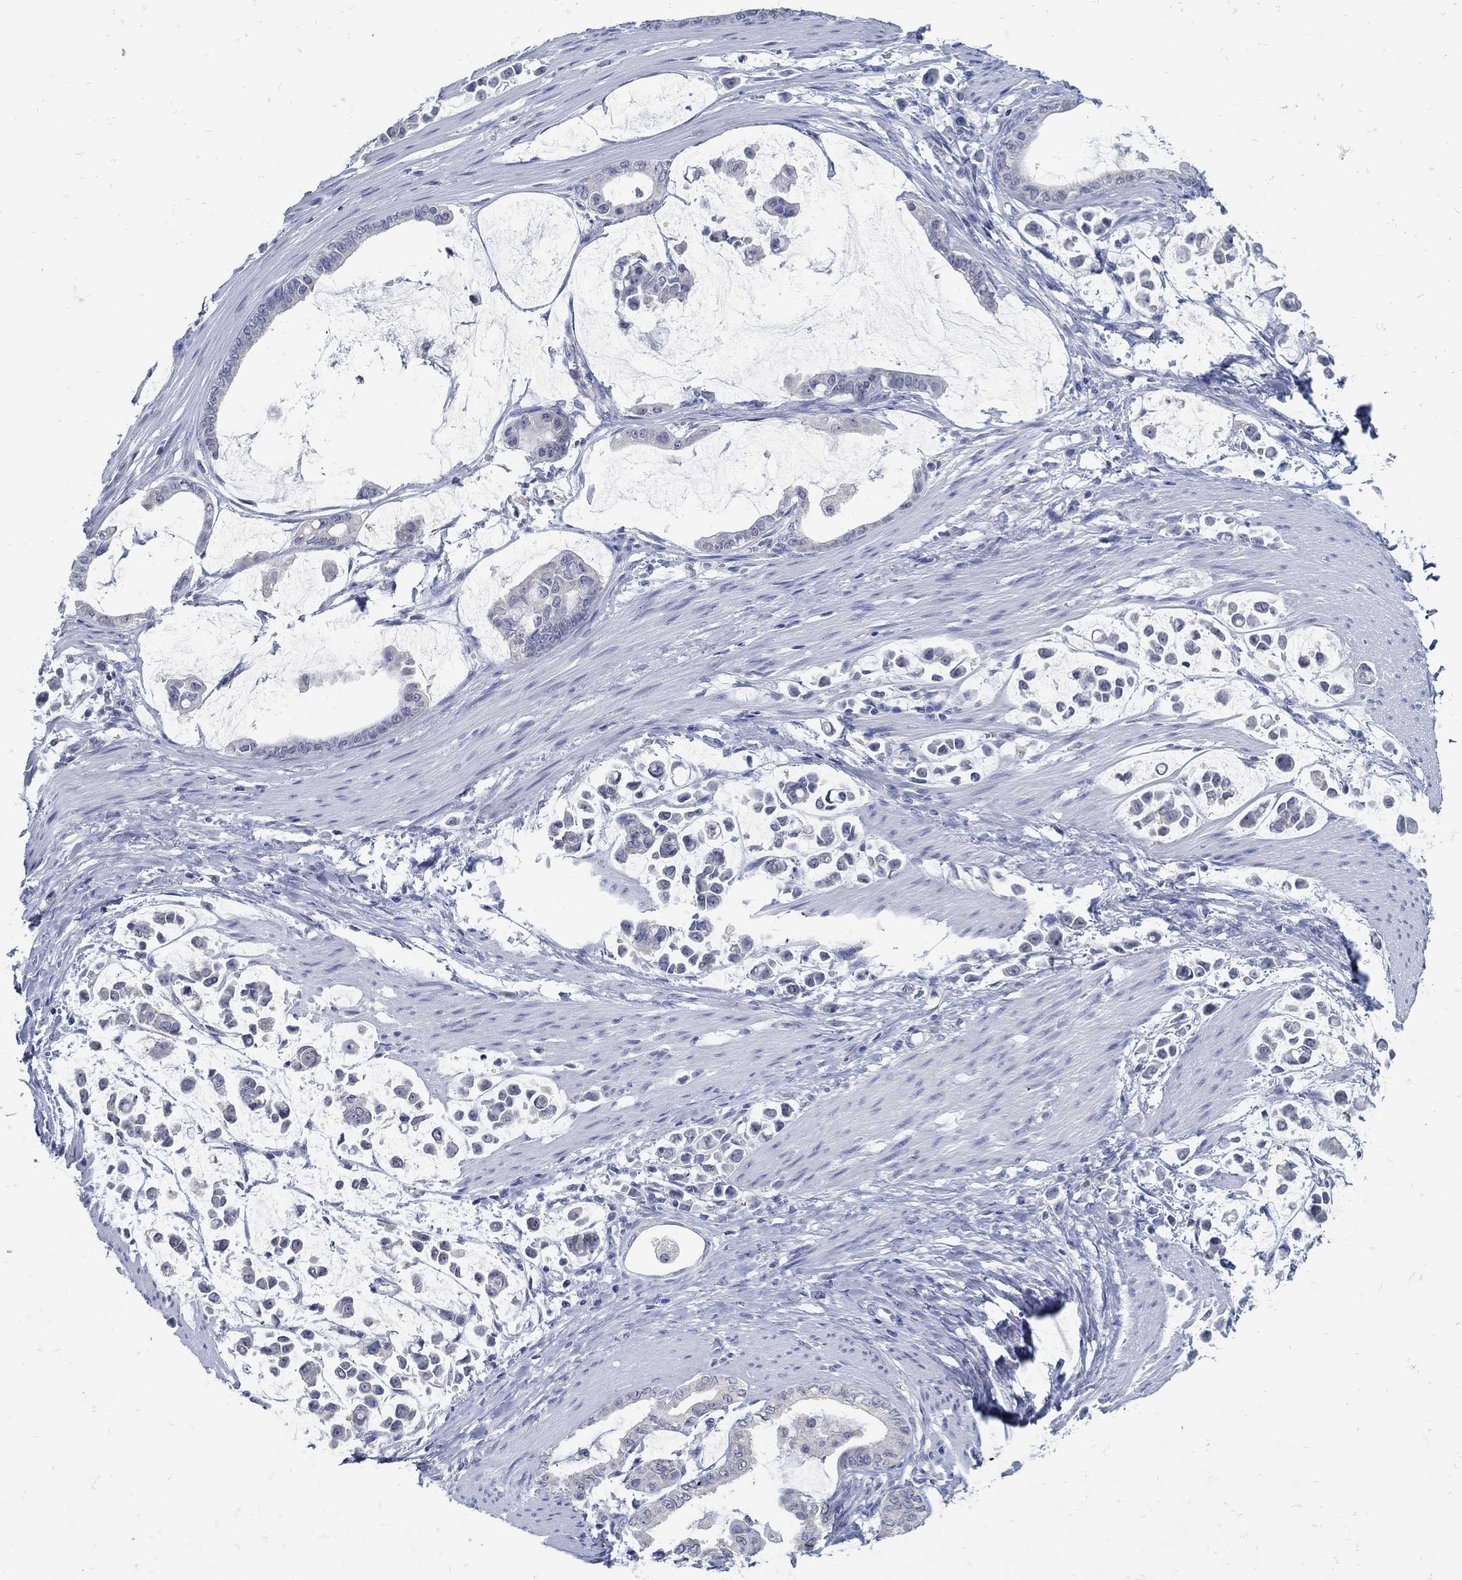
{"staining": {"intensity": "negative", "quantity": "none", "location": "none"}, "tissue": "stomach cancer", "cell_type": "Tumor cells", "image_type": "cancer", "snomed": [{"axis": "morphology", "description": "Adenocarcinoma, NOS"}, {"axis": "topography", "description": "Stomach"}], "caption": "Immunohistochemical staining of stomach adenocarcinoma exhibits no significant expression in tumor cells.", "gene": "ZFAND4", "patient": {"sex": "male", "age": 82}}